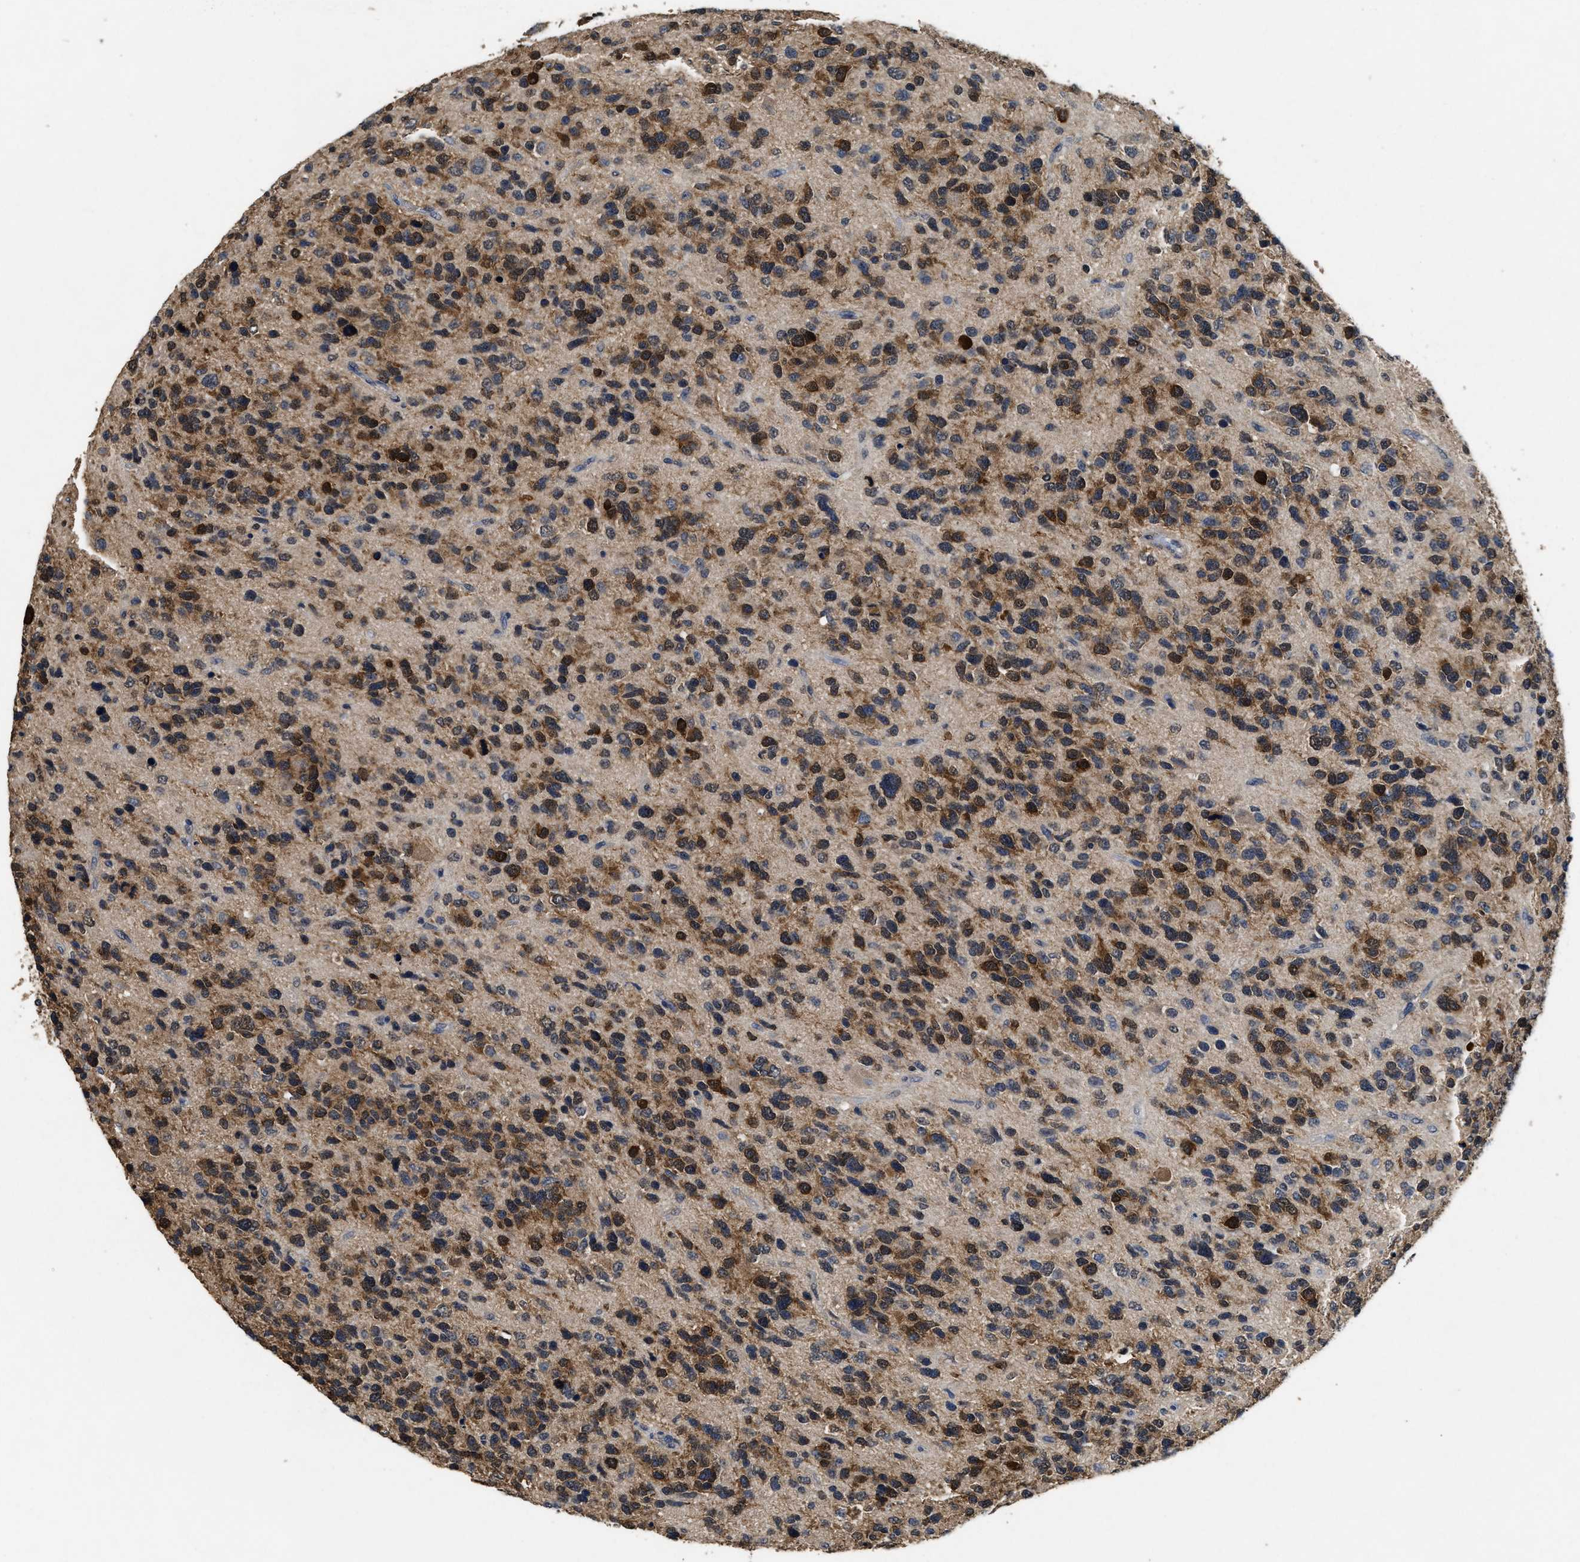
{"staining": {"intensity": "moderate", "quantity": ">75%", "location": "cytoplasmic/membranous,nuclear"}, "tissue": "glioma", "cell_type": "Tumor cells", "image_type": "cancer", "snomed": [{"axis": "morphology", "description": "Glioma, malignant, High grade"}, {"axis": "topography", "description": "Brain"}], "caption": "A medium amount of moderate cytoplasmic/membranous and nuclear staining is present in about >75% of tumor cells in glioma tissue. Using DAB (brown) and hematoxylin (blue) stains, captured at high magnification using brightfield microscopy.", "gene": "ACAT2", "patient": {"sex": "female", "age": 58}}